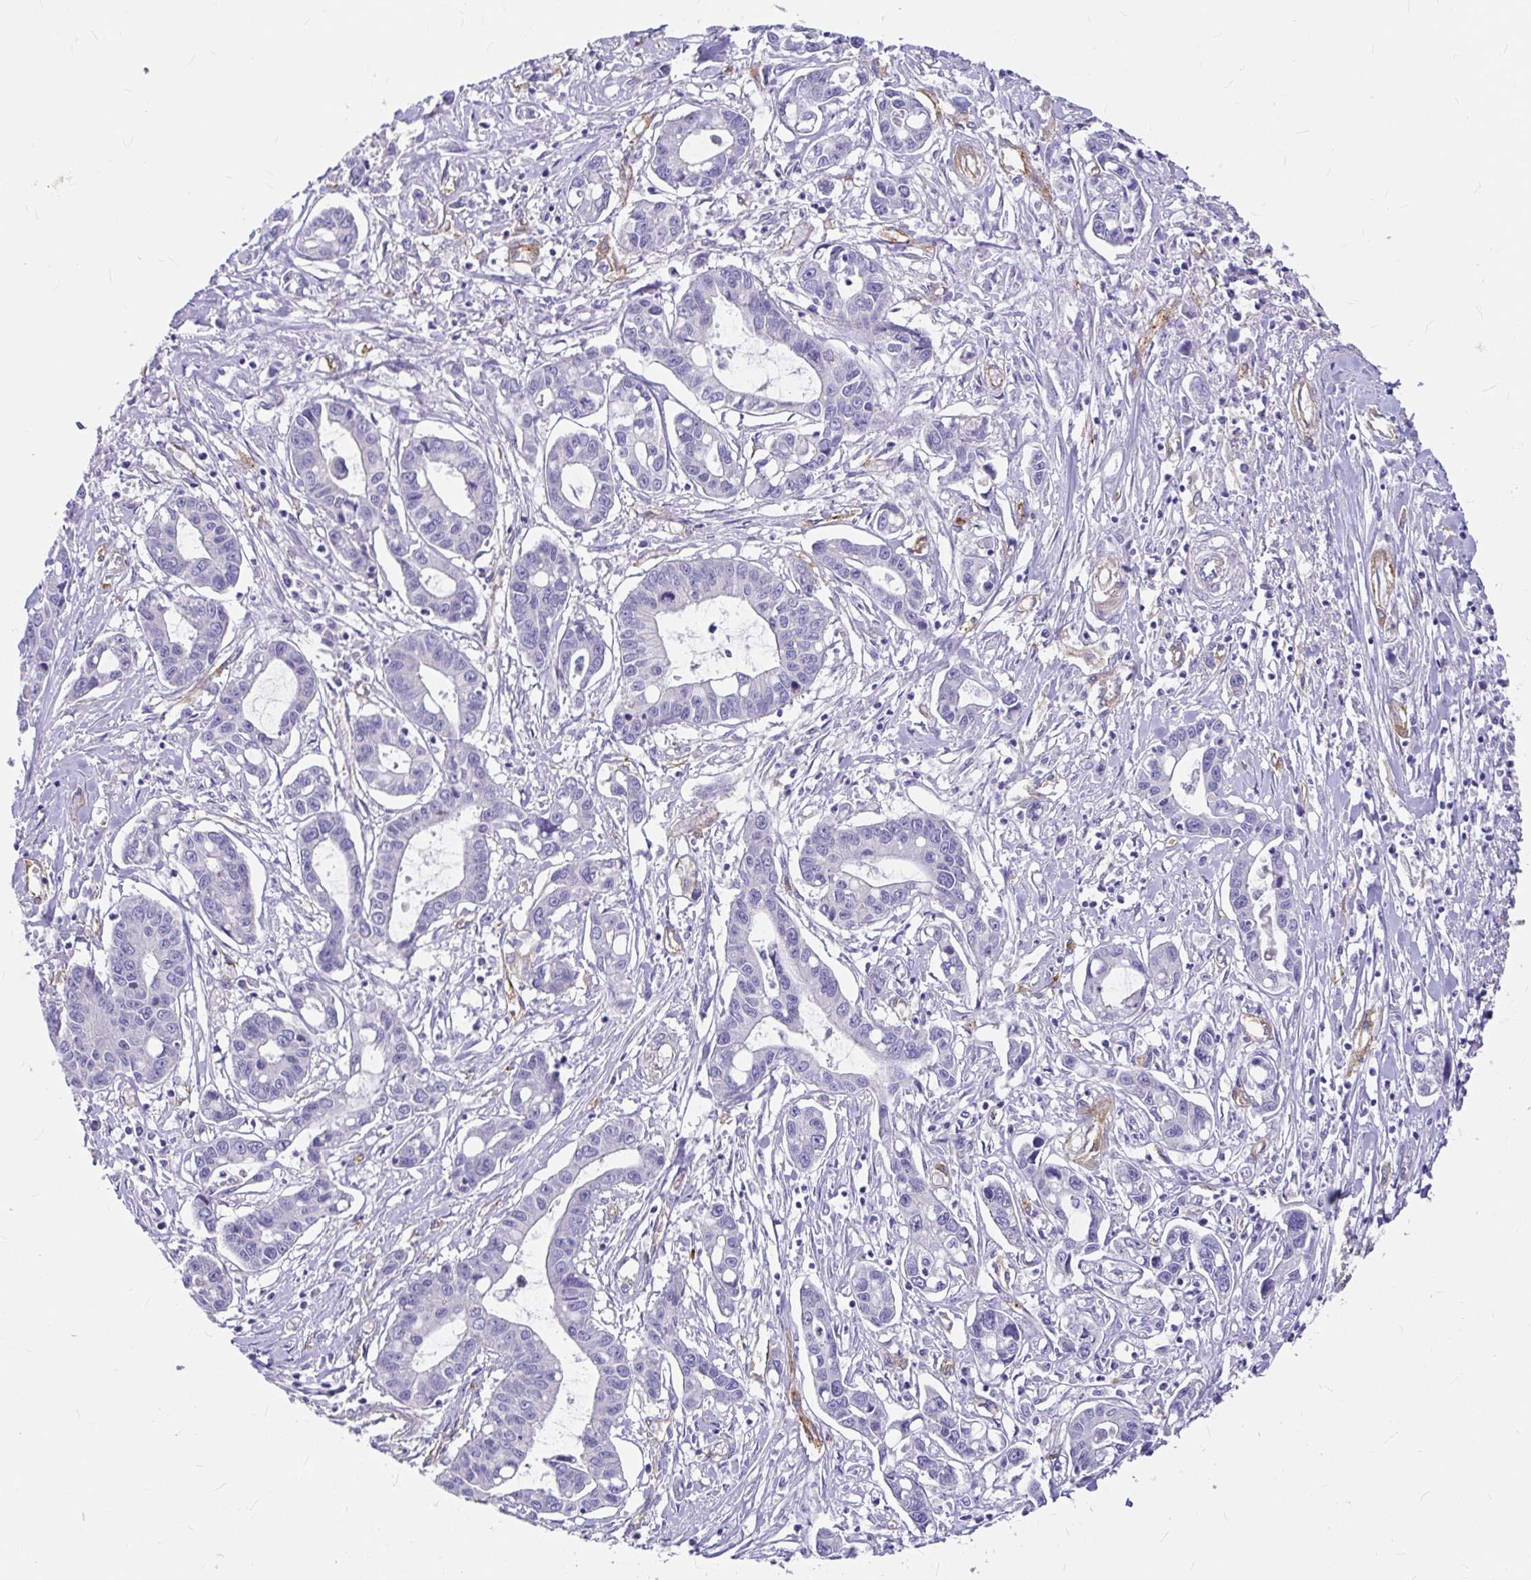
{"staining": {"intensity": "negative", "quantity": "none", "location": "none"}, "tissue": "liver cancer", "cell_type": "Tumor cells", "image_type": "cancer", "snomed": [{"axis": "morphology", "description": "Cholangiocarcinoma"}, {"axis": "topography", "description": "Liver"}], "caption": "IHC histopathology image of neoplastic tissue: liver cholangiocarcinoma stained with DAB (3,3'-diaminobenzidine) demonstrates no significant protein staining in tumor cells.", "gene": "MYO1B", "patient": {"sex": "male", "age": 58}}